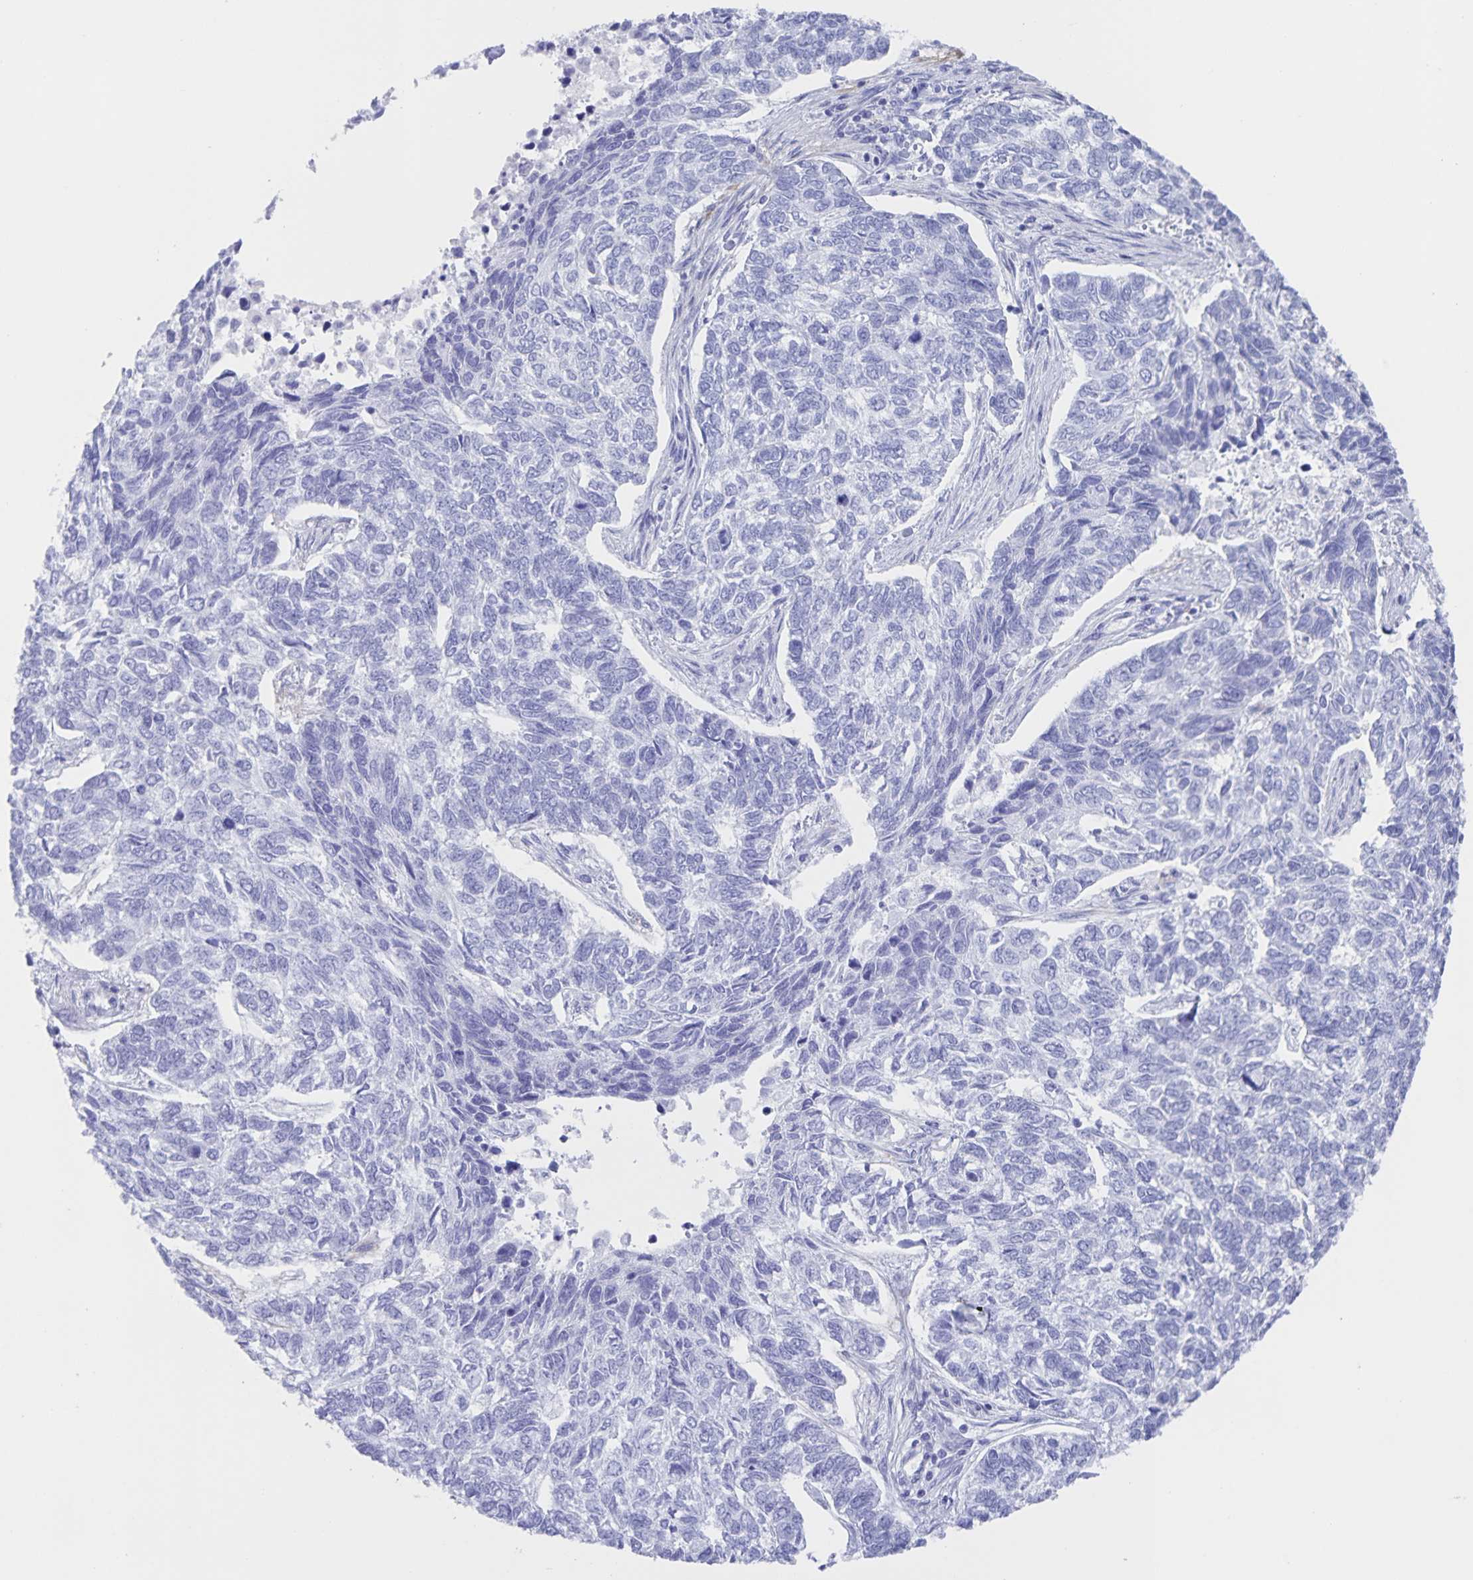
{"staining": {"intensity": "negative", "quantity": "none", "location": "none"}, "tissue": "skin cancer", "cell_type": "Tumor cells", "image_type": "cancer", "snomed": [{"axis": "morphology", "description": "Basal cell carcinoma"}, {"axis": "topography", "description": "Skin"}], "caption": "The micrograph displays no significant expression in tumor cells of skin cancer (basal cell carcinoma).", "gene": "AQP4", "patient": {"sex": "female", "age": 65}}